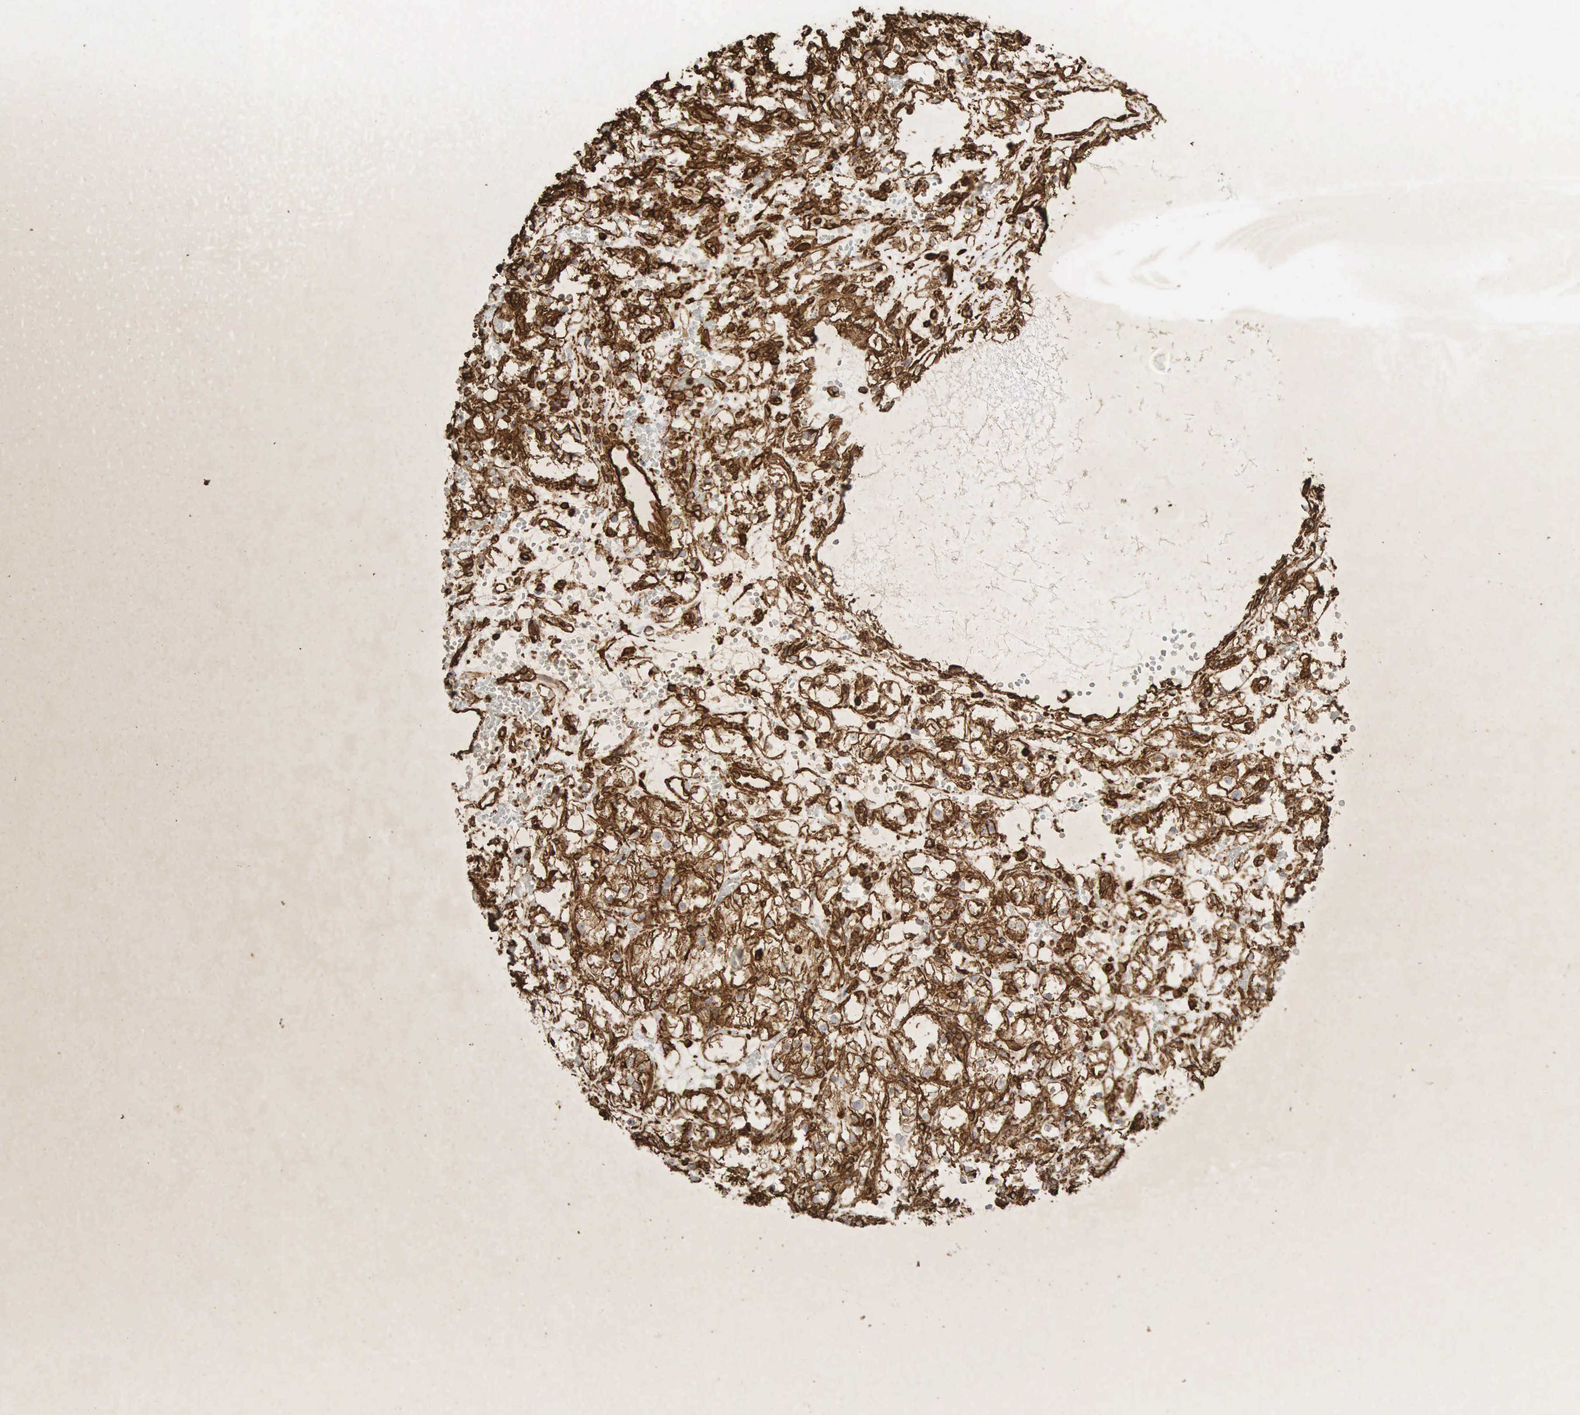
{"staining": {"intensity": "strong", "quantity": ">75%", "location": "cytoplasmic/membranous"}, "tissue": "renal cancer", "cell_type": "Tumor cells", "image_type": "cancer", "snomed": [{"axis": "morphology", "description": "Adenocarcinoma, NOS"}, {"axis": "topography", "description": "Kidney"}], "caption": "The immunohistochemical stain labels strong cytoplasmic/membranous staining in tumor cells of renal cancer tissue.", "gene": "VIM", "patient": {"sex": "female", "age": 60}}